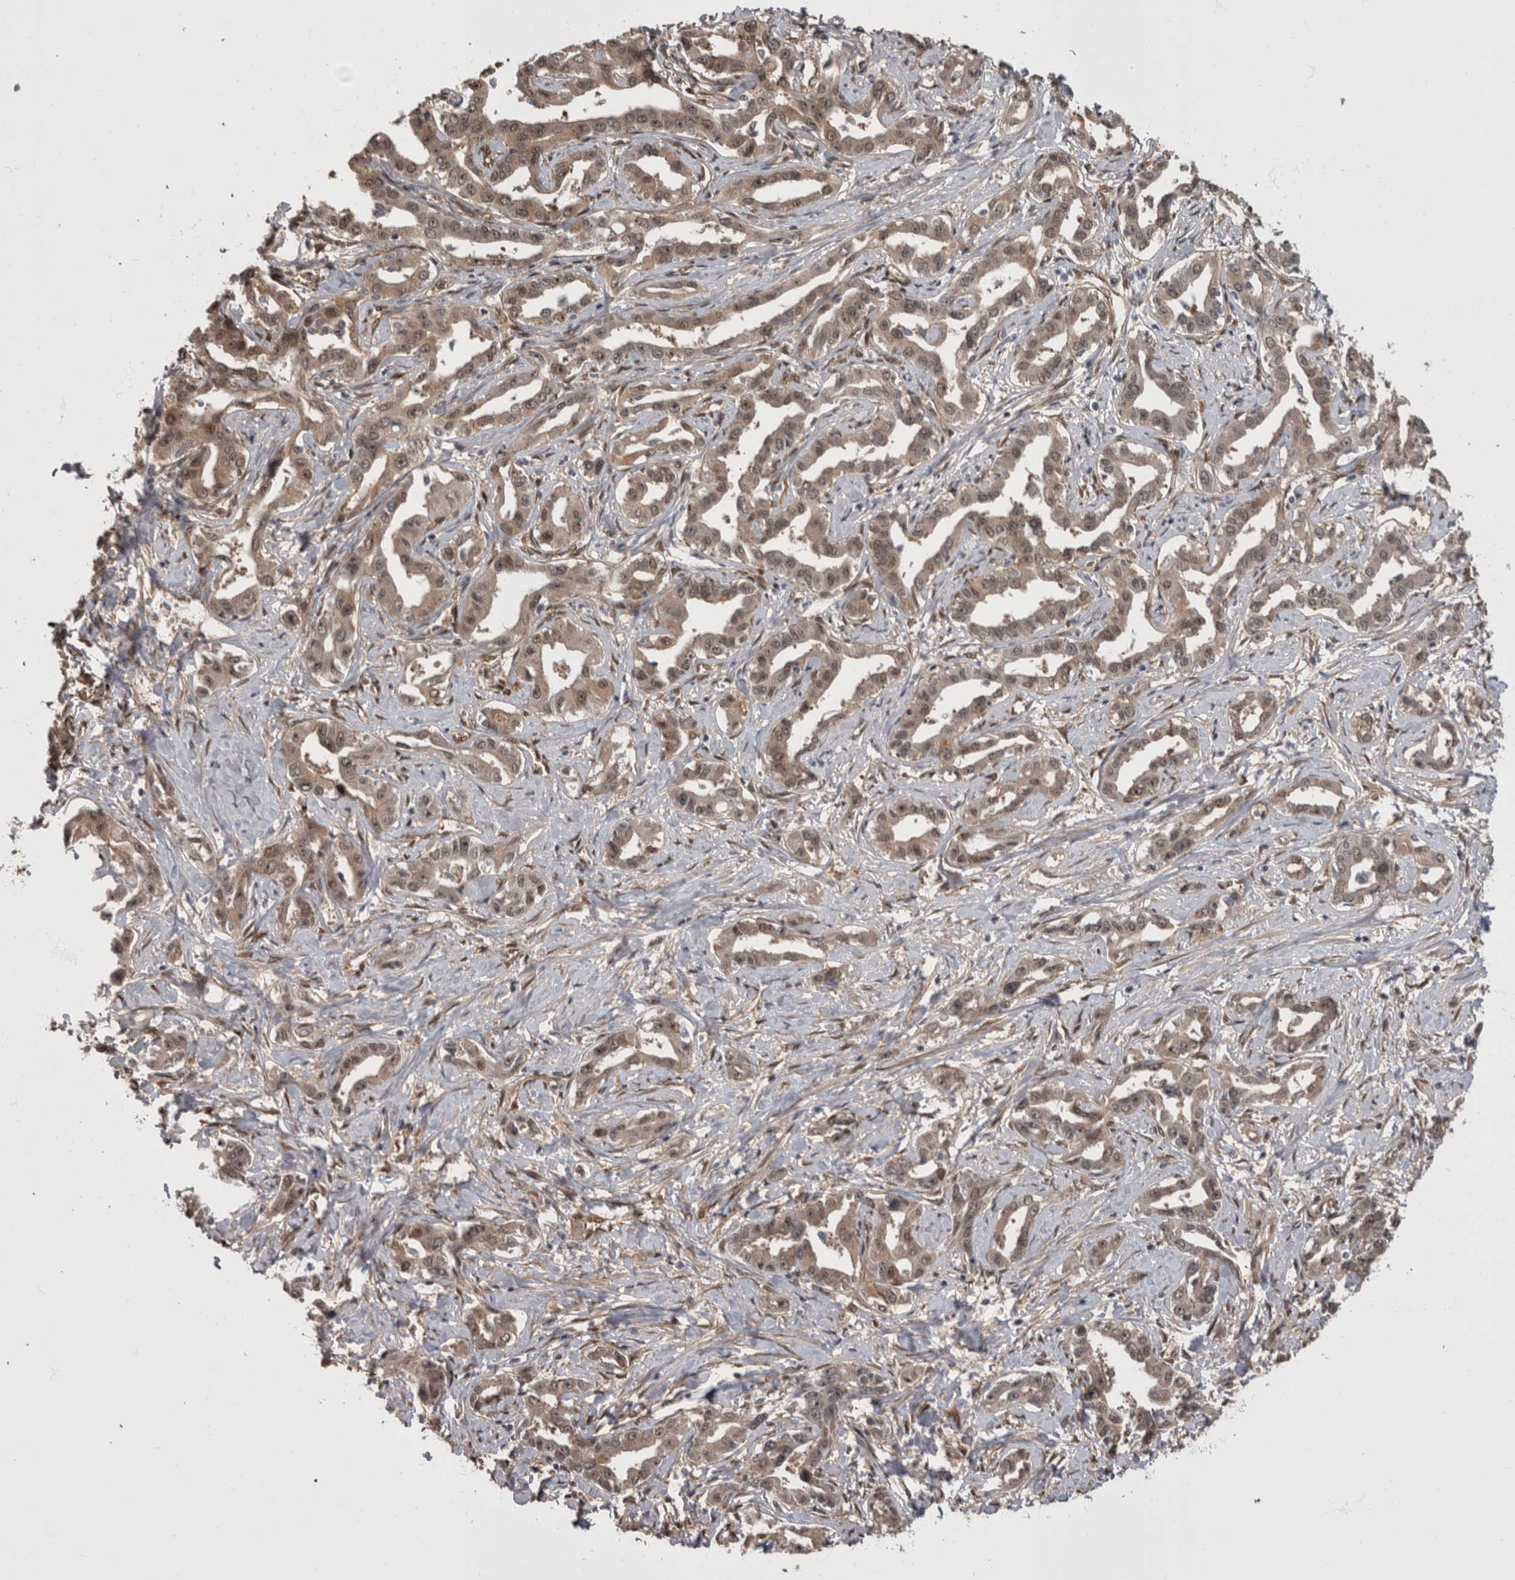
{"staining": {"intensity": "weak", "quantity": ">75%", "location": "cytoplasmic/membranous,nuclear"}, "tissue": "liver cancer", "cell_type": "Tumor cells", "image_type": "cancer", "snomed": [{"axis": "morphology", "description": "Cholangiocarcinoma"}, {"axis": "topography", "description": "Liver"}], "caption": "Protein expression analysis of human liver cancer (cholangiocarcinoma) reveals weak cytoplasmic/membranous and nuclear positivity in approximately >75% of tumor cells.", "gene": "AKT3", "patient": {"sex": "male", "age": 59}}